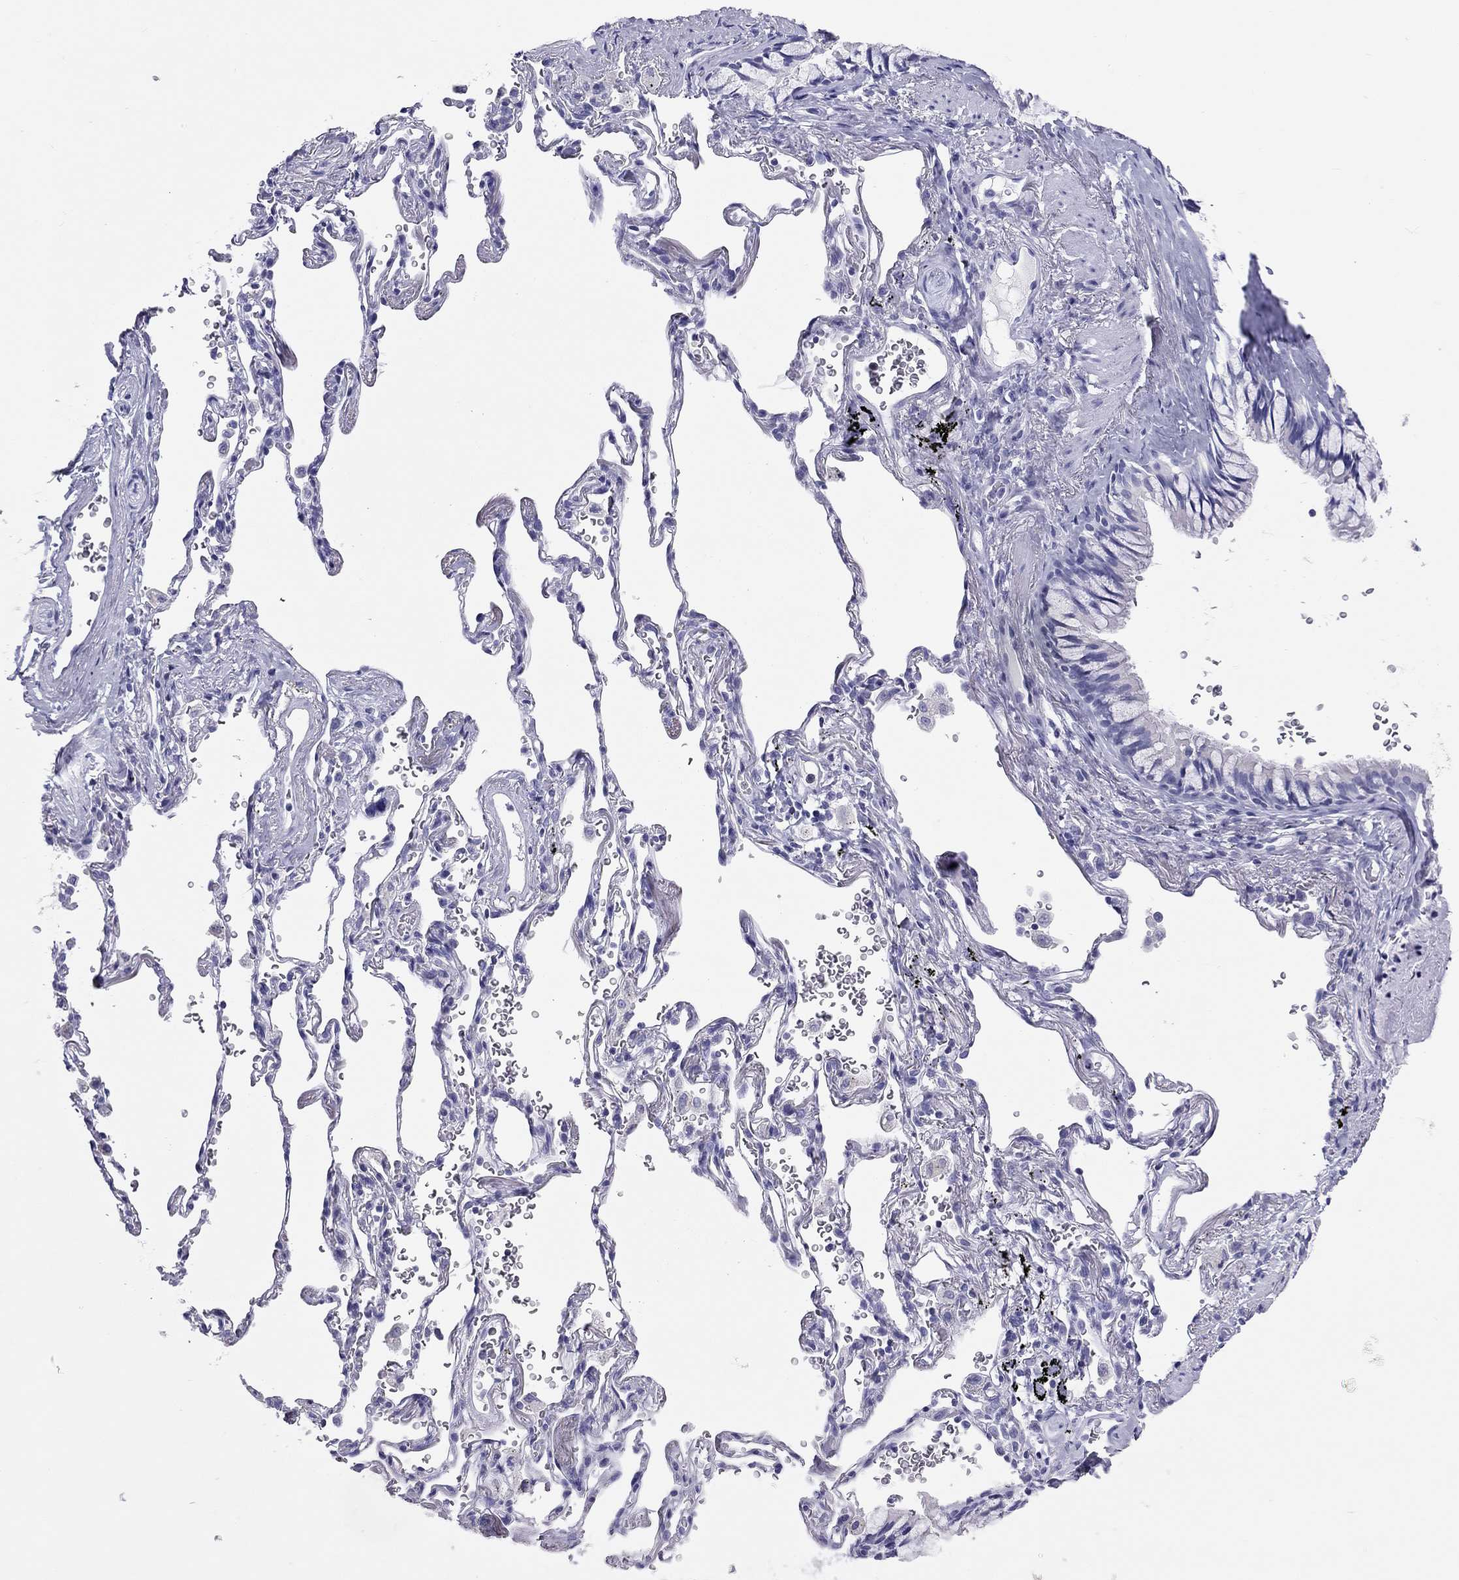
{"staining": {"intensity": "negative", "quantity": "none", "location": "none"}, "tissue": "adipose tissue", "cell_type": "Adipocytes", "image_type": "normal", "snomed": [{"axis": "morphology", "description": "Normal tissue, NOS"}, {"axis": "morphology", "description": "Adenocarcinoma, NOS"}, {"axis": "topography", "description": "Cartilage tissue"}, {"axis": "topography", "description": "Lung"}], "caption": "A high-resolution photomicrograph shows immunohistochemistry staining of benign adipose tissue, which demonstrates no significant expression in adipocytes.", "gene": "DPY19L2", "patient": {"sex": "male", "age": 59}}